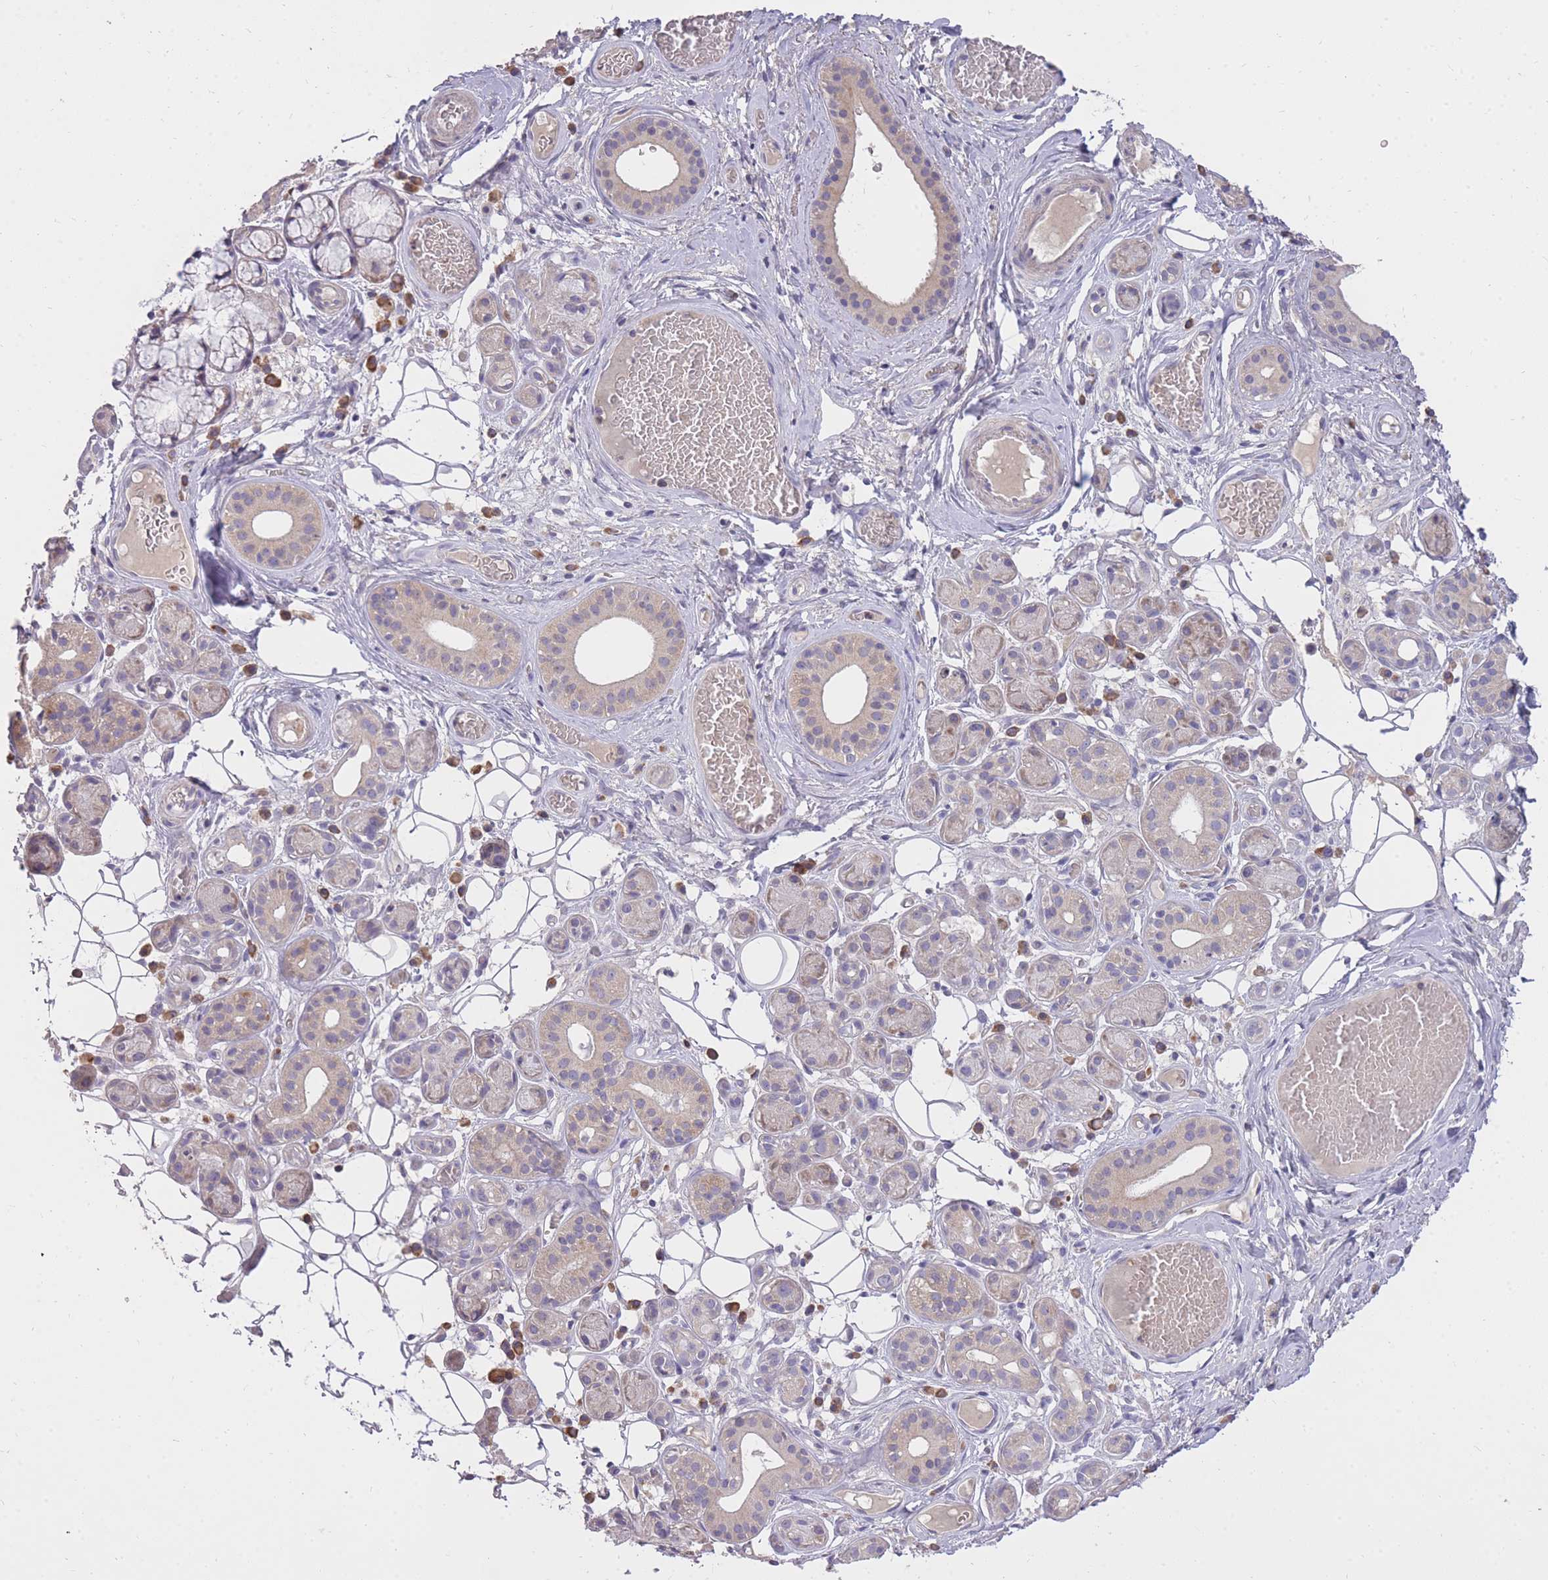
{"staining": {"intensity": "weak", "quantity": "<25%", "location": "cytoplasmic/membranous"}, "tissue": "salivary gland", "cell_type": "Glandular cells", "image_type": "normal", "snomed": [{"axis": "morphology", "description": "Normal tissue, NOS"}, {"axis": "topography", "description": "Salivary gland"}], "caption": "Immunohistochemical staining of benign human salivary gland exhibits no significant expression in glandular cells.", "gene": "FRG2B", "patient": {"sex": "male", "age": 82}}